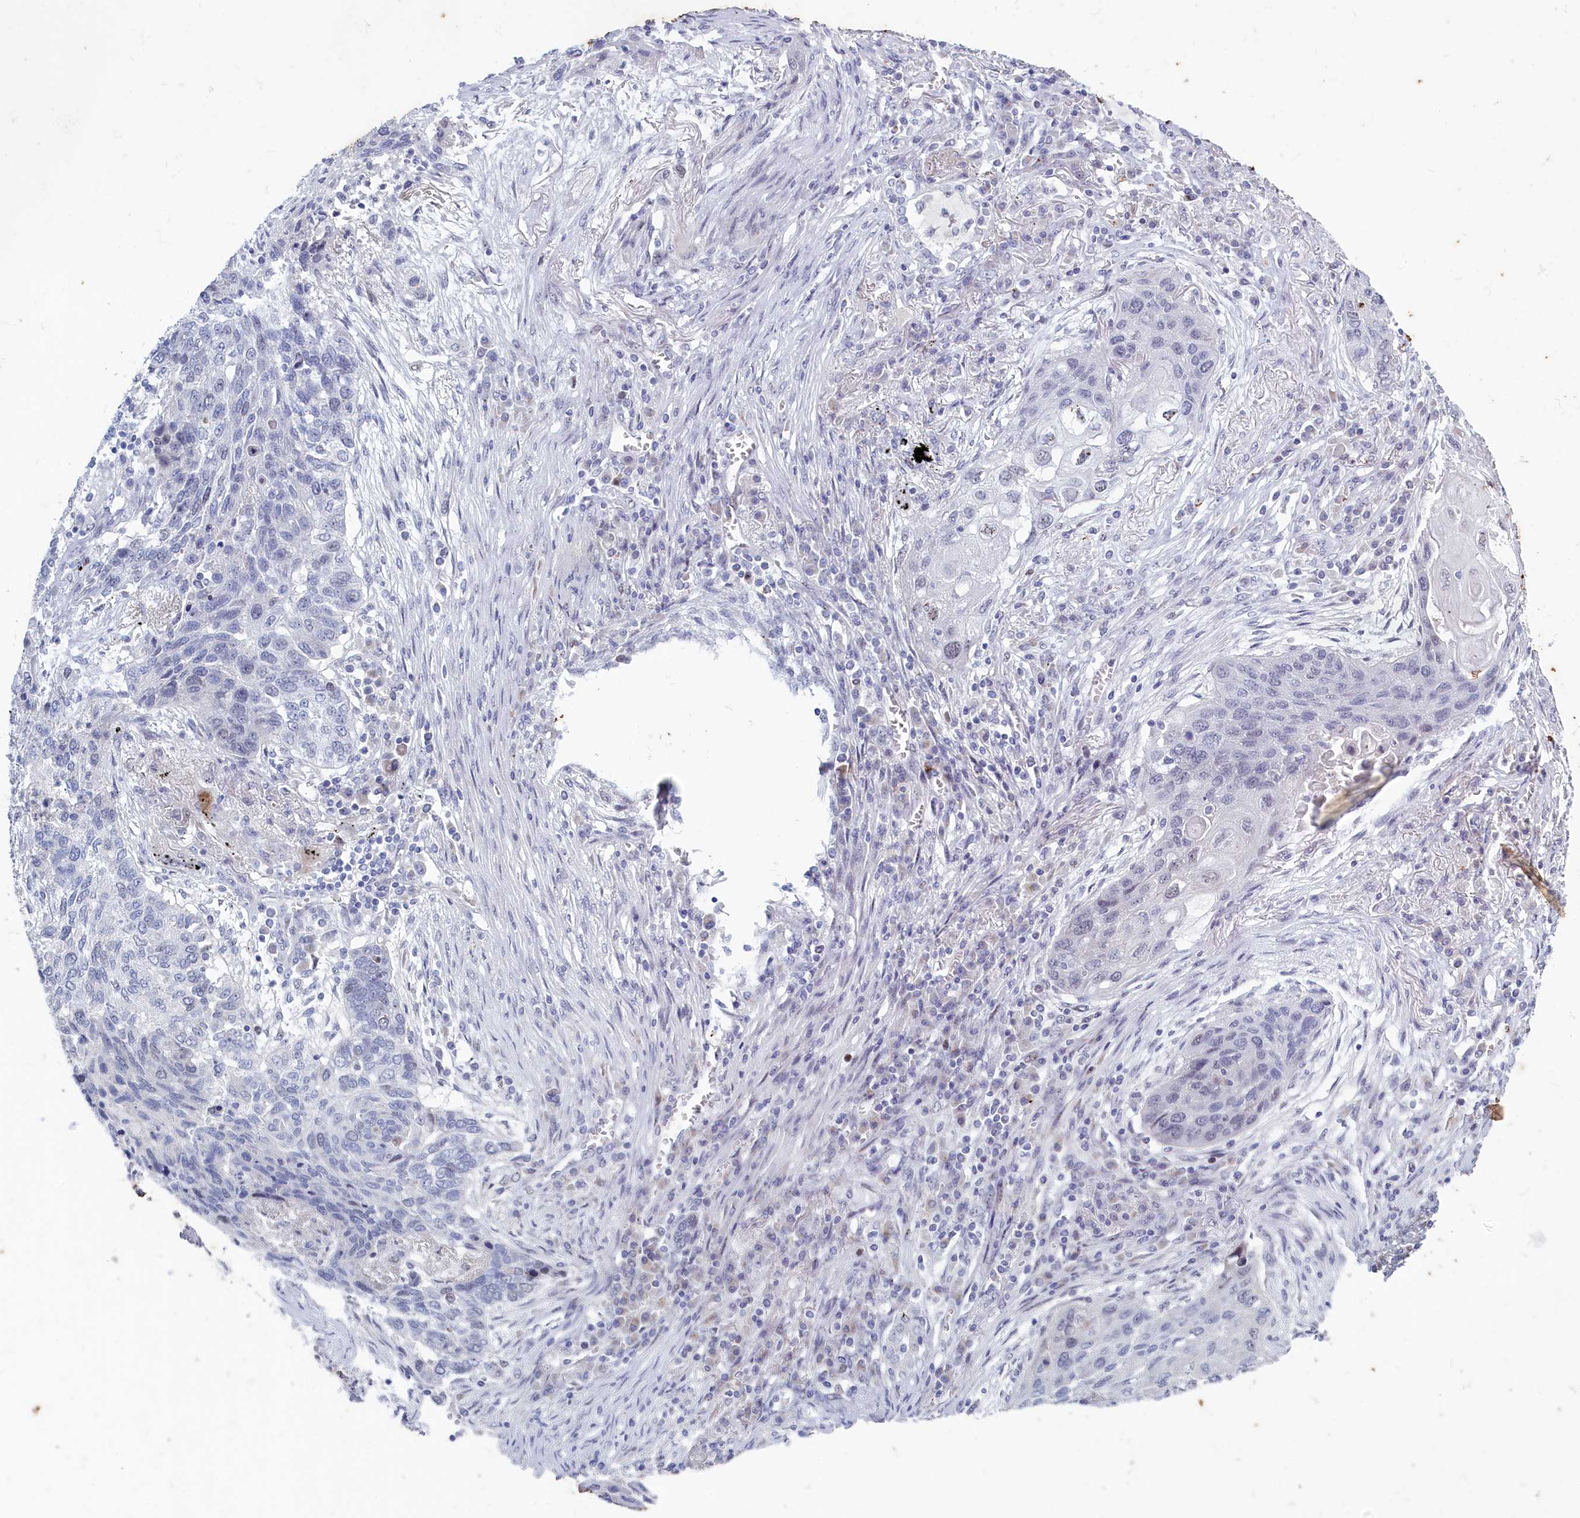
{"staining": {"intensity": "negative", "quantity": "none", "location": "none"}, "tissue": "lung cancer", "cell_type": "Tumor cells", "image_type": "cancer", "snomed": [{"axis": "morphology", "description": "Squamous cell carcinoma, NOS"}, {"axis": "topography", "description": "Lung"}], "caption": "A high-resolution photomicrograph shows immunohistochemistry (IHC) staining of lung cancer, which shows no significant positivity in tumor cells.", "gene": "WDR76", "patient": {"sex": "female", "age": 63}}